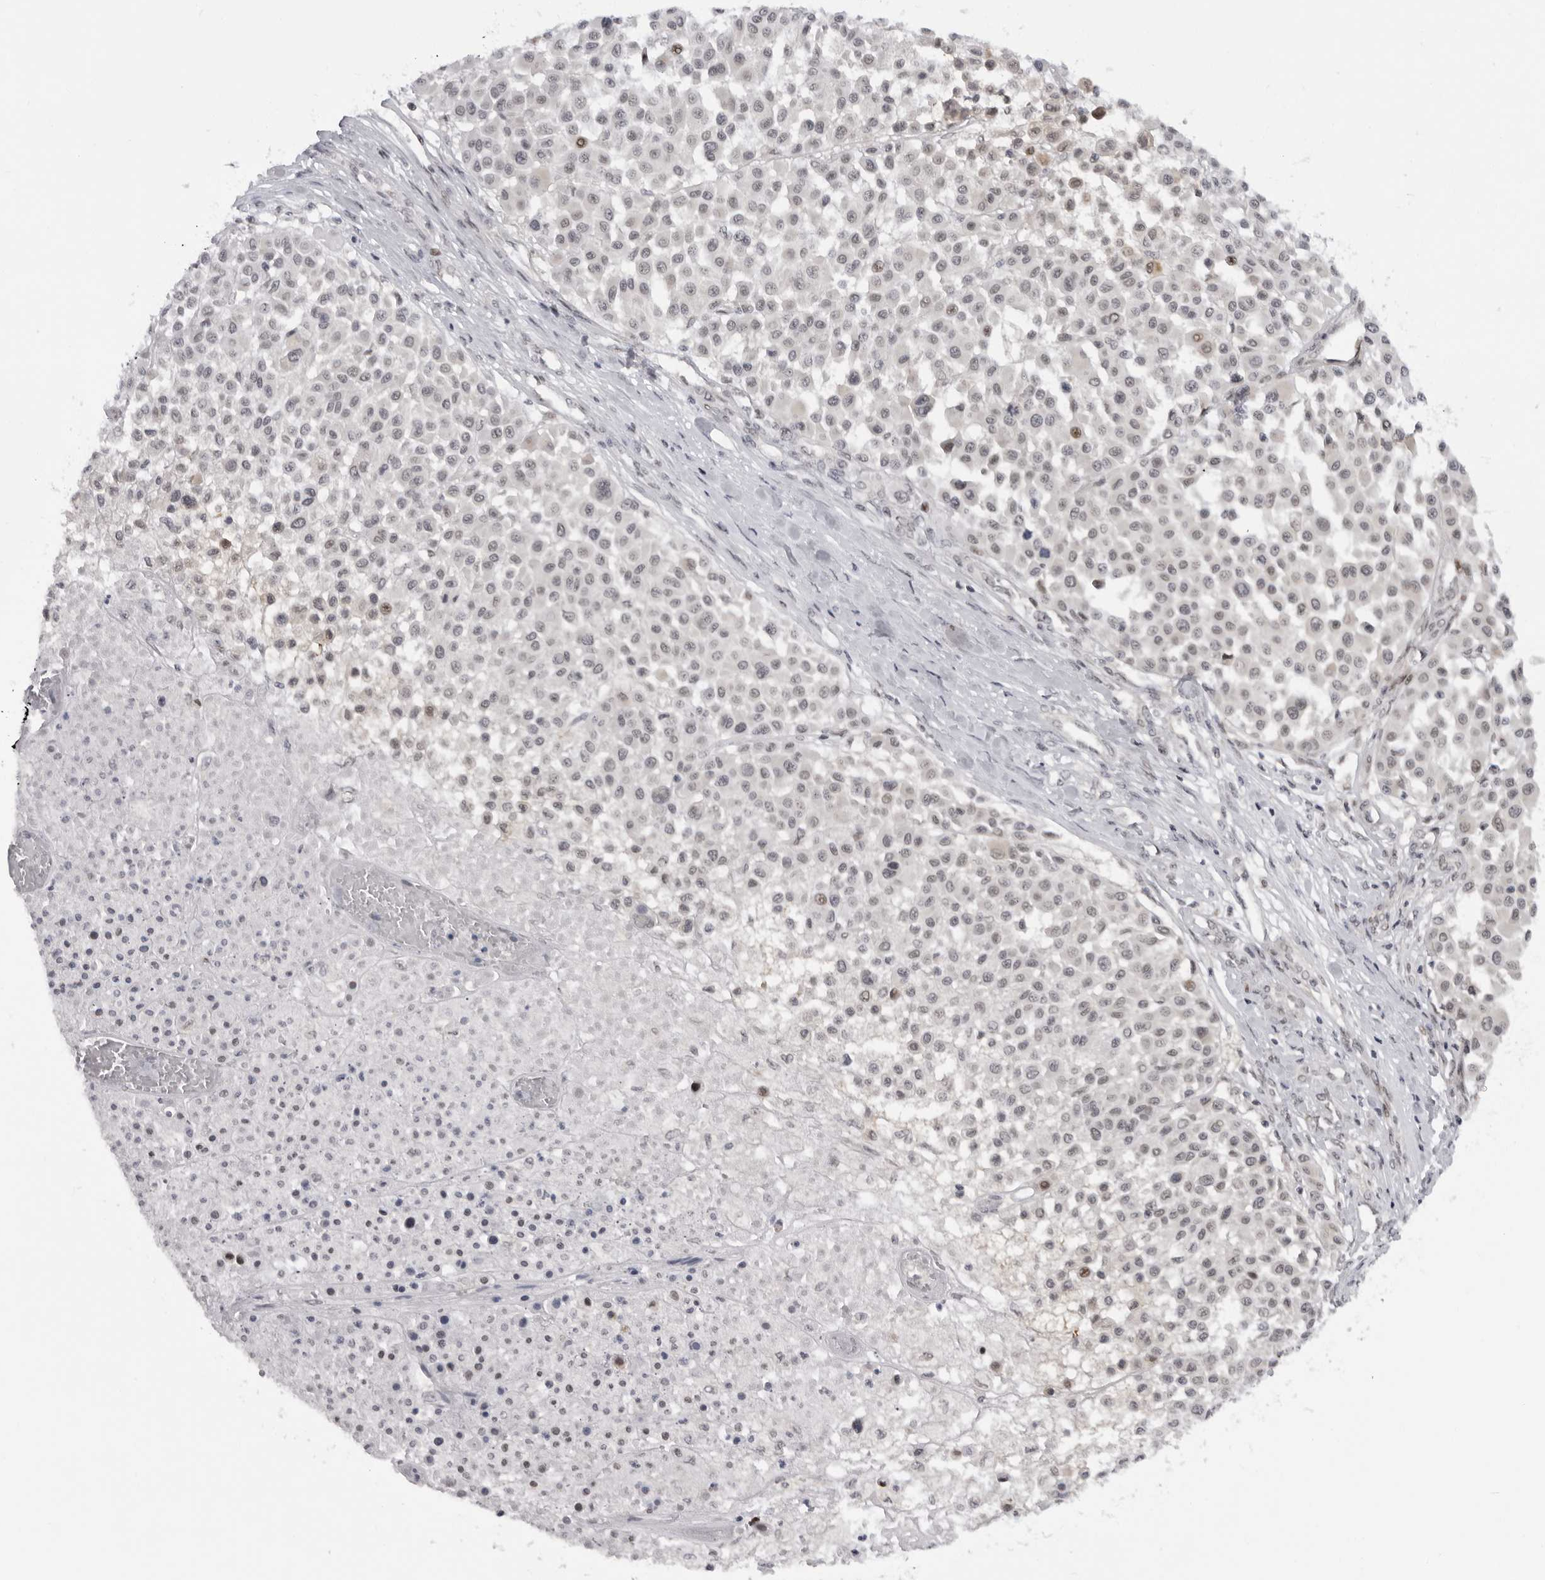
{"staining": {"intensity": "weak", "quantity": "<25%", "location": "nuclear"}, "tissue": "melanoma", "cell_type": "Tumor cells", "image_type": "cancer", "snomed": [{"axis": "morphology", "description": "Malignant melanoma, Metastatic site"}, {"axis": "topography", "description": "Soft tissue"}], "caption": "Protein analysis of malignant melanoma (metastatic site) displays no significant positivity in tumor cells.", "gene": "ALPK2", "patient": {"sex": "male", "age": 41}}